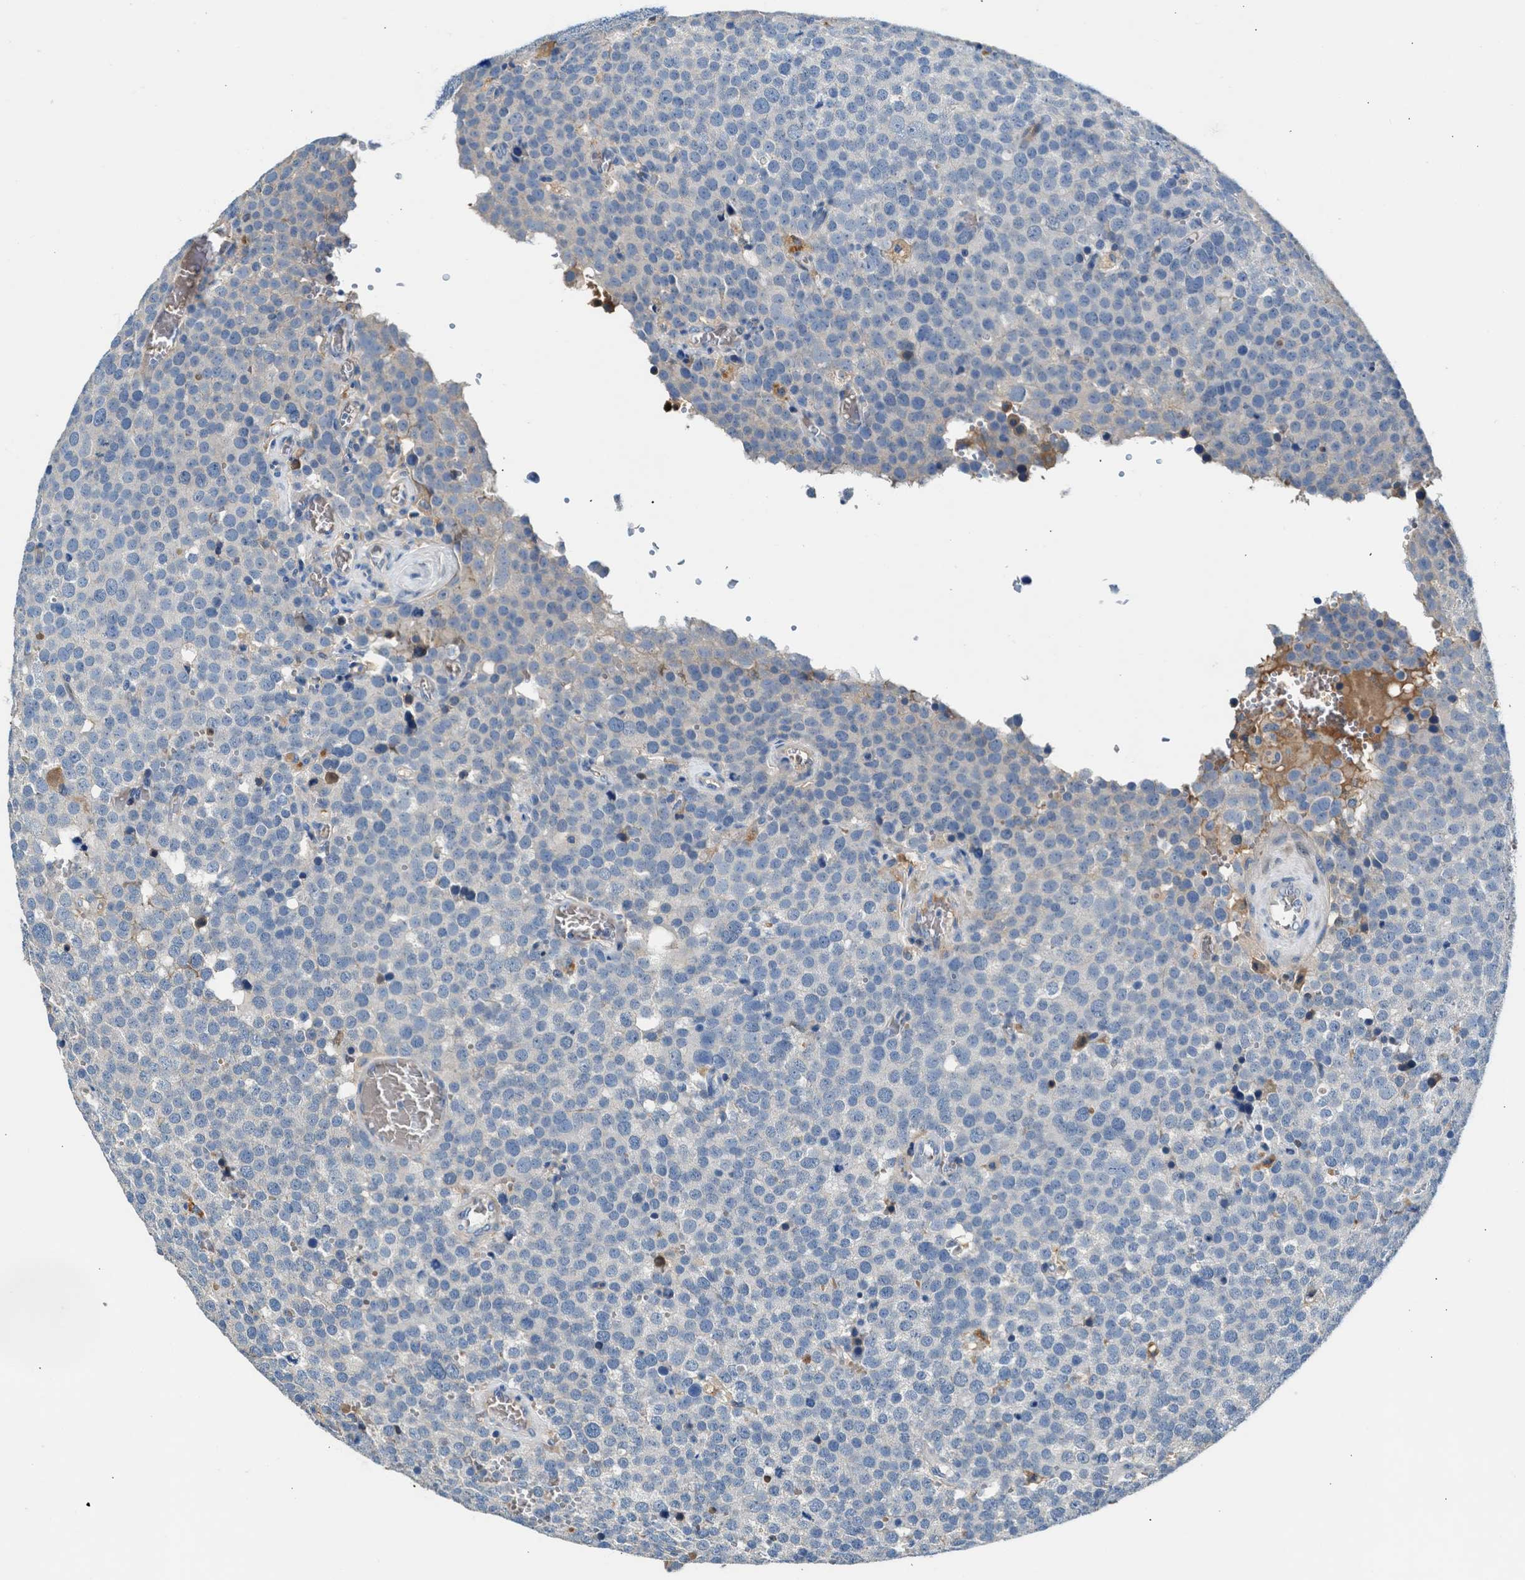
{"staining": {"intensity": "negative", "quantity": "none", "location": "none"}, "tissue": "testis cancer", "cell_type": "Tumor cells", "image_type": "cancer", "snomed": [{"axis": "morphology", "description": "Normal tissue, NOS"}, {"axis": "morphology", "description": "Seminoma, NOS"}, {"axis": "topography", "description": "Testis"}], "caption": "Testis seminoma stained for a protein using immunohistochemistry exhibits no positivity tumor cells.", "gene": "RWDD2B", "patient": {"sex": "male", "age": 71}}